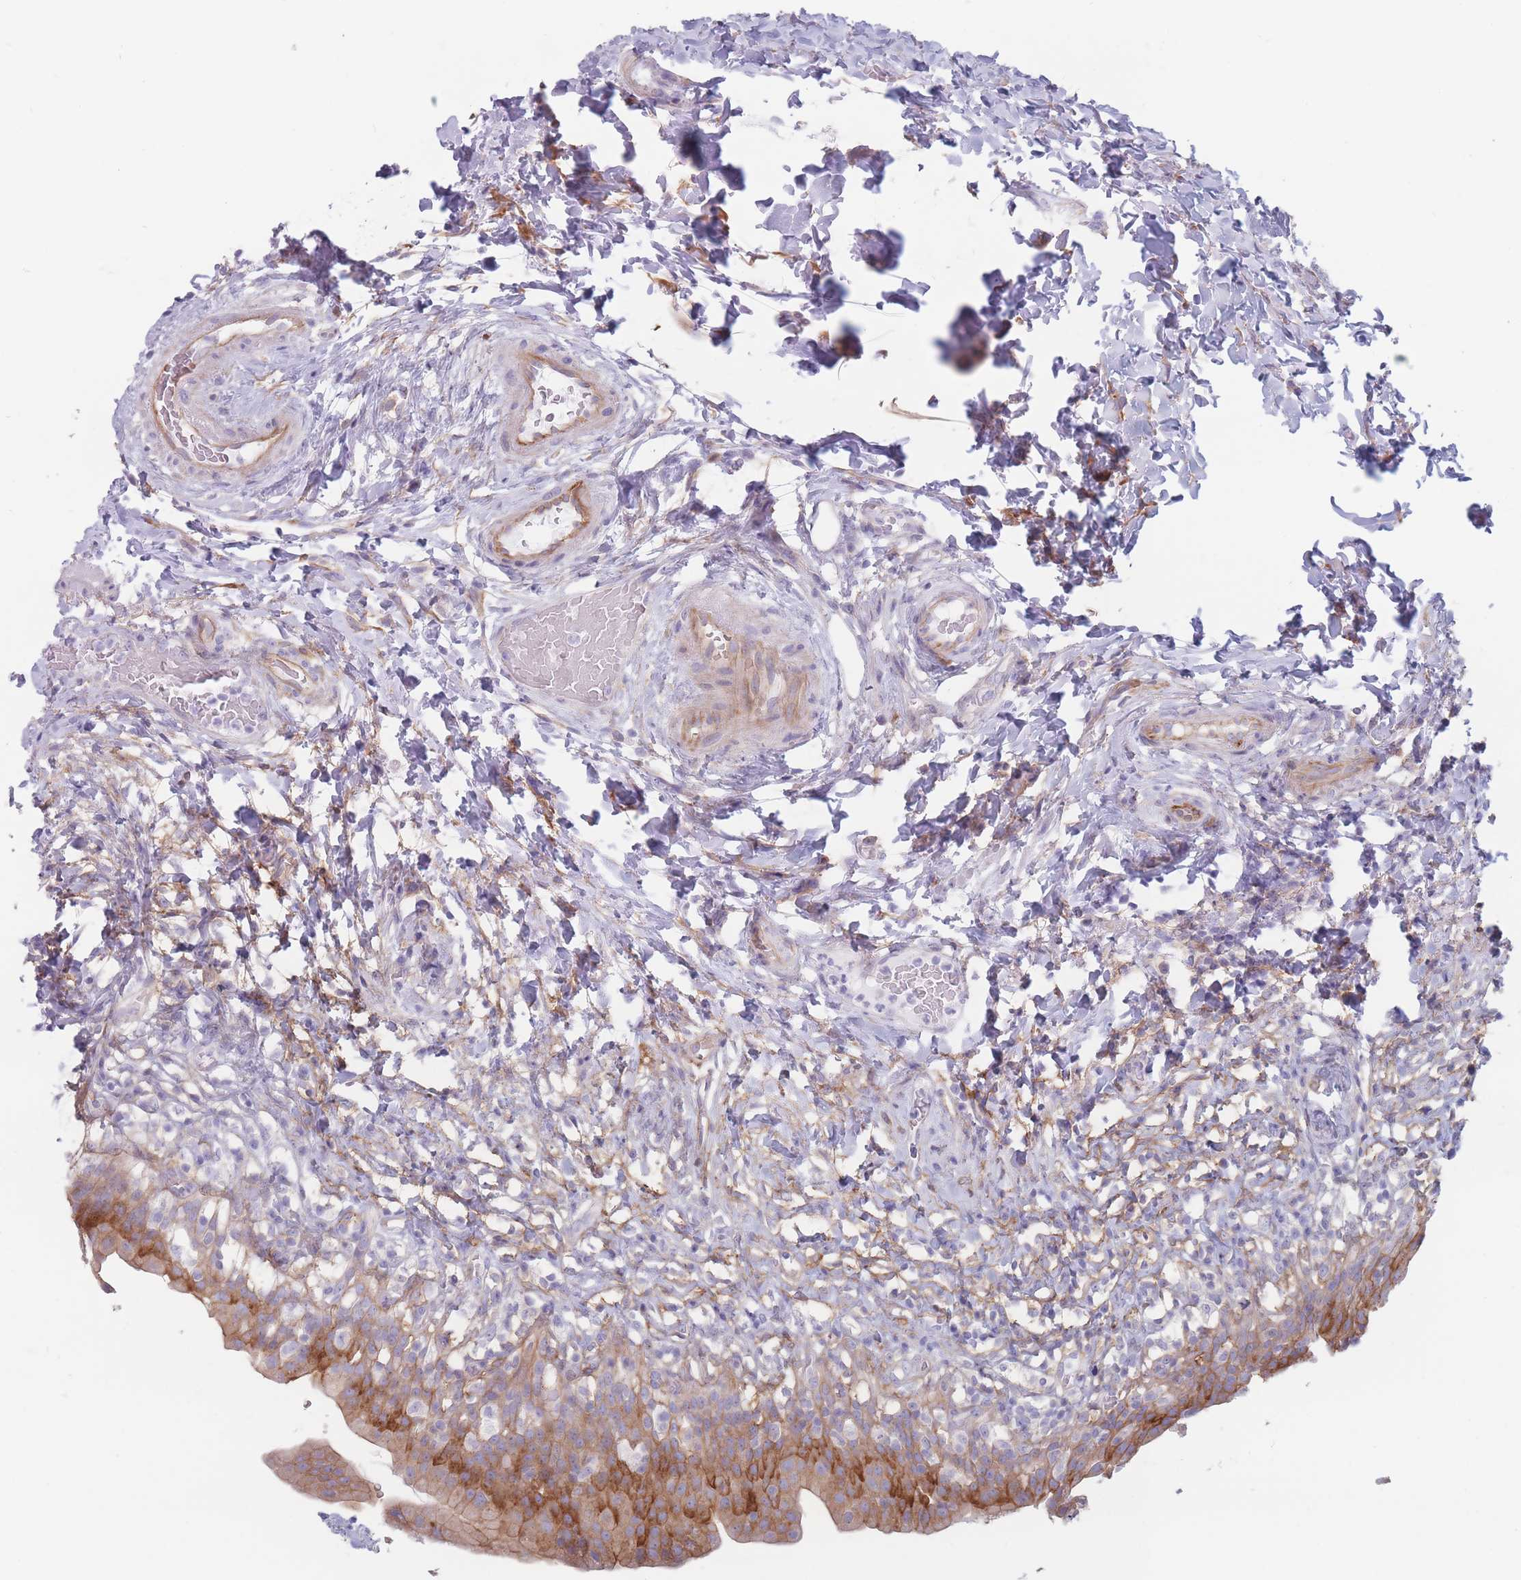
{"staining": {"intensity": "moderate", "quantity": "25%-75%", "location": "cytoplasmic/membranous"}, "tissue": "urinary bladder", "cell_type": "Urothelial cells", "image_type": "normal", "snomed": [{"axis": "morphology", "description": "Normal tissue, NOS"}, {"axis": "morphology", "description": "Inflammation, NOS"}, {"axis": "topography", "description": "Urinary bladder"}], "caption": "A high-resolution photomicrograph shows immunohistochemistry (IHC) staining of normal urinary bladder, which exhibits moderate cytoplasmic/membranous staining in approximately 25%-75% of urothelial cells. The staining is performed using DAB (3,3'-diaminobenzidine) brown chromogen to label protein expression. The nuclei are counter-stained blue using hematoxylin.", "gene": "PLPP1", "patient": {"sex": "male", "age": 64}}